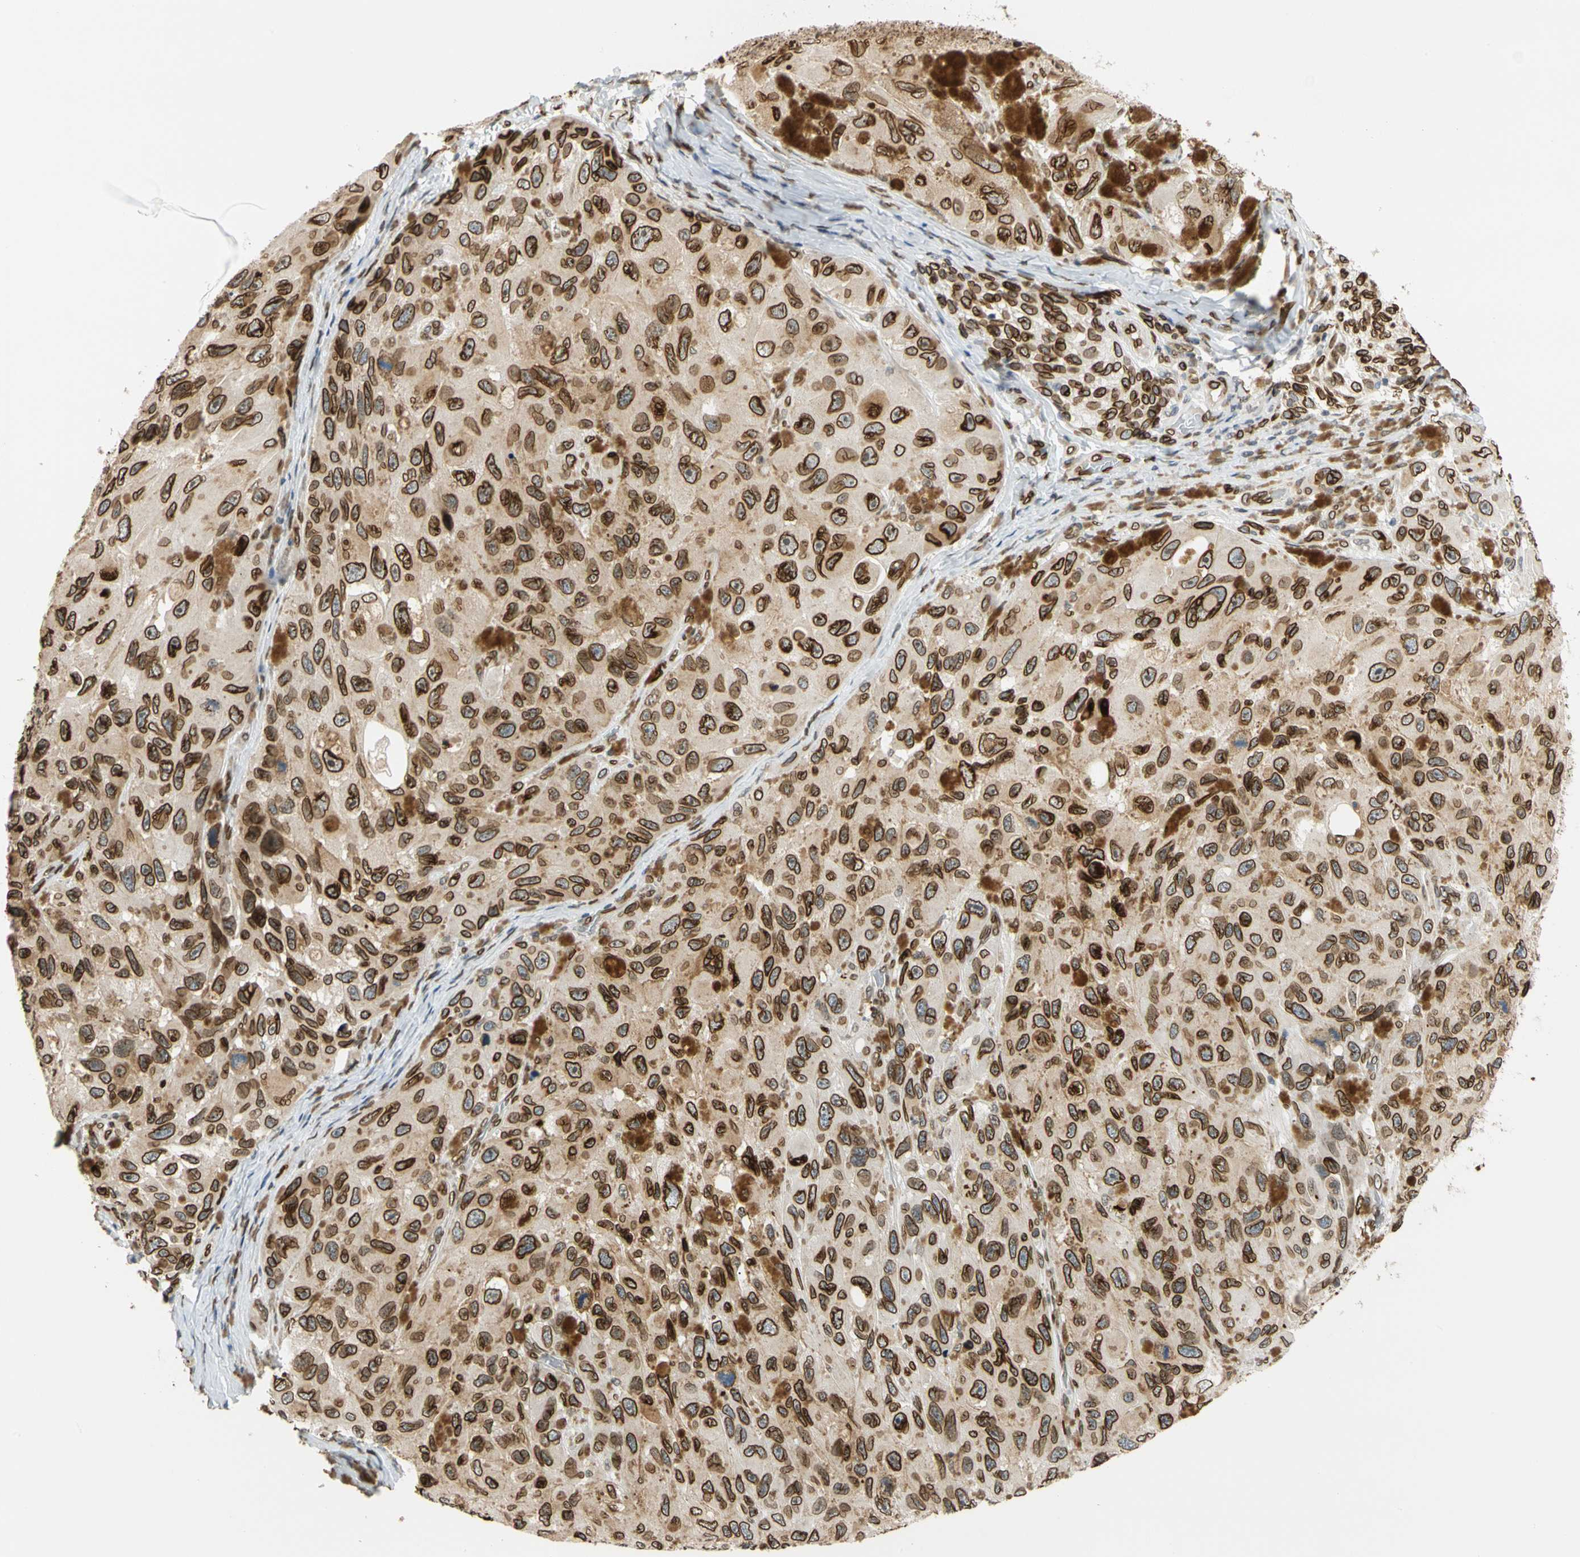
{"staining": {"intensity": "strong", "quantity": ">75%", "location": "cytoplasmic/membranous,nuclear"}, "tissue": "melanoma", "cell_type": "Tumor cells", "image_type": "cancer", "snomed": [{"axis": "morphology", "description": "Malignant melanoma, NOS"}, {"axis": "topography", "description": "Skin"}], "caption": "Human melanoma stained with a protein marker displays strong staining in tumor cells.", "gene": "SUN1", "patient": {"sex": "female", "age": 73}}